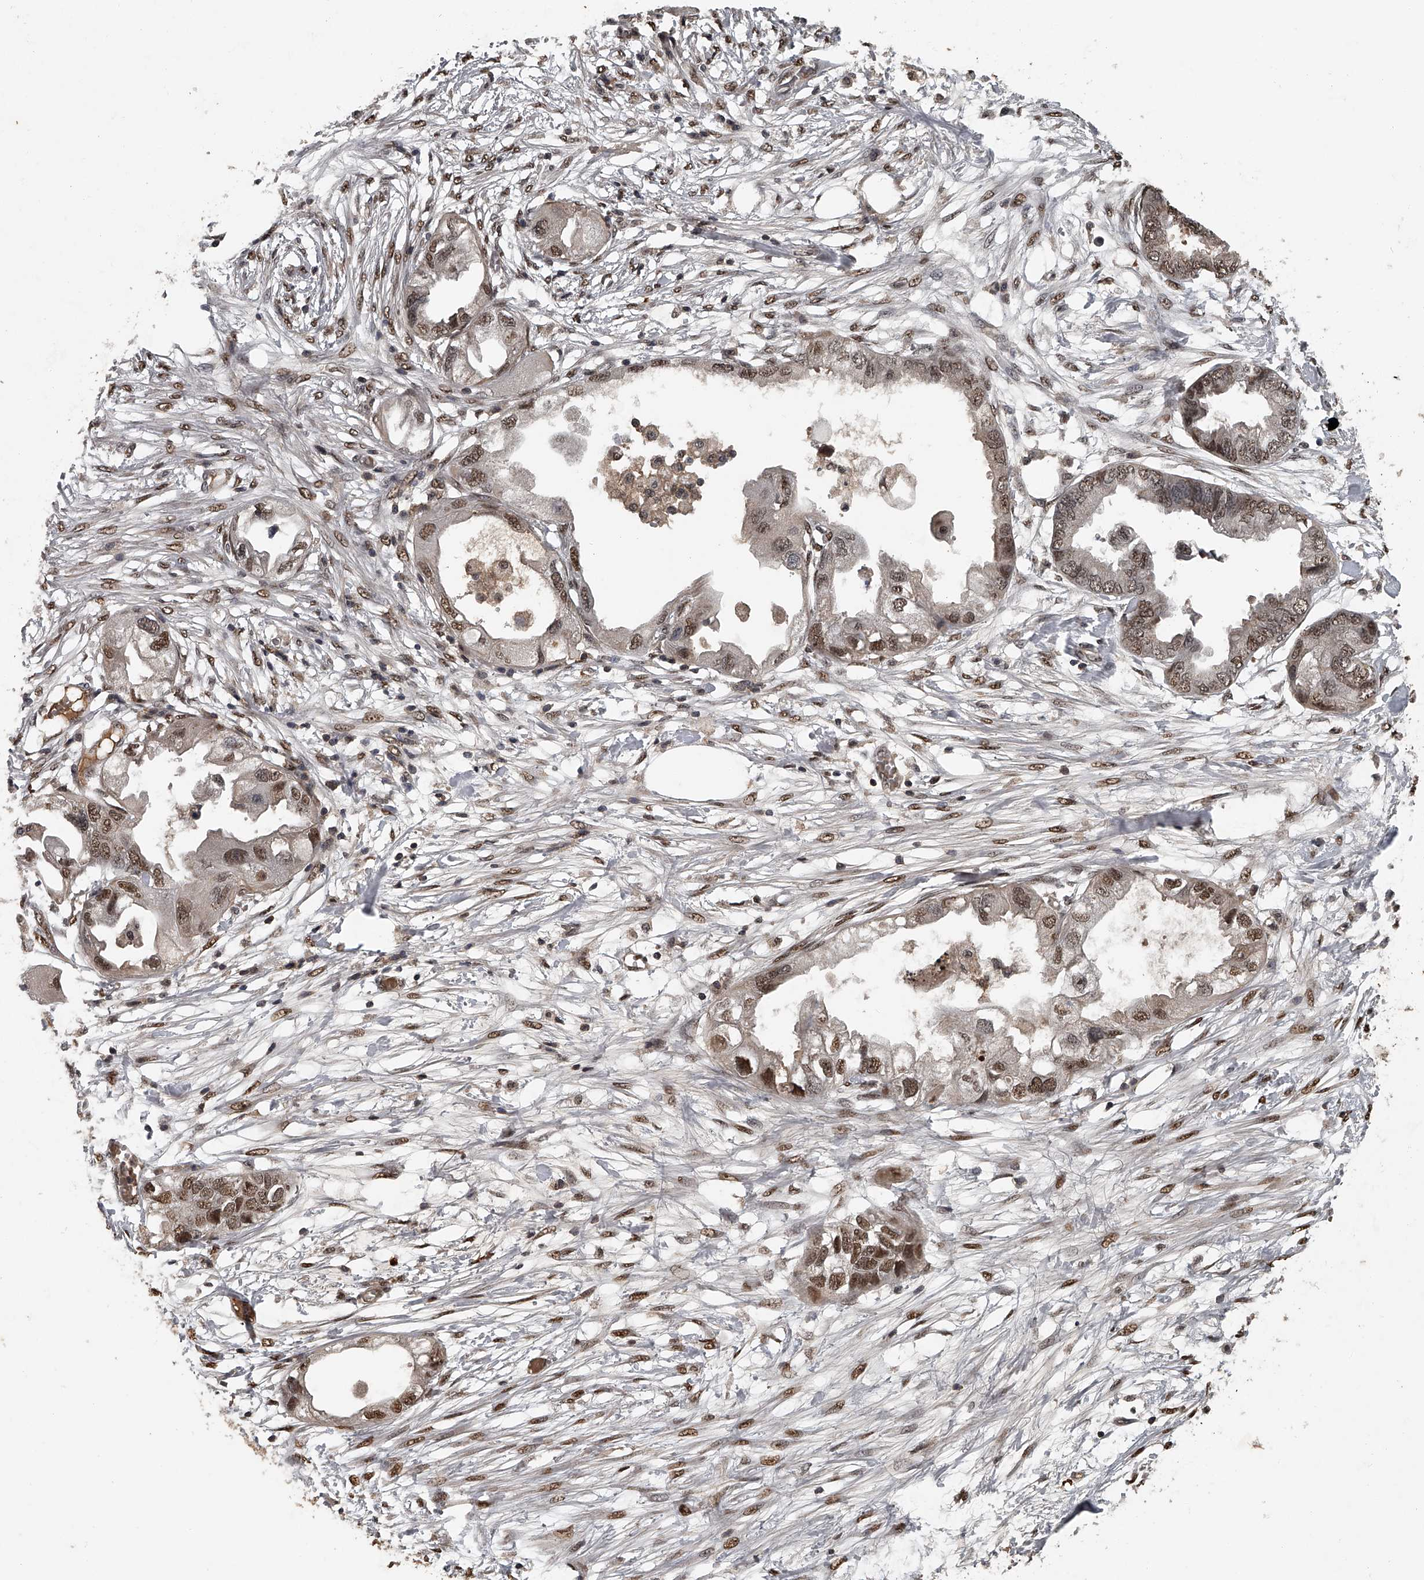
{"staining": {"intensity": "moderate", "quantity": ">75%", "location": "nuclear"}, "tissue": "endometrial cancer", "cell_type": "Tumor cells", "image_type": "cancer", "snomed": [{"axis": "morphology", "description": "Adenocarcinoma, NOS"}, {"axis": "morphology", "description": "Adenocarcinoma, metastatic, NOS"}, {"axis": "topography", "description": "Adipose tissue"}, {"axis": "topography", "description": "Endometrium"}], "caption": "A brown stain highlights moderate nuclear staining of a protein in human endometrial metastatic adenocarcinoma tumor cells.", "gene": "PLEKHG1", "patient": {"sex": "female", "age": 67}}